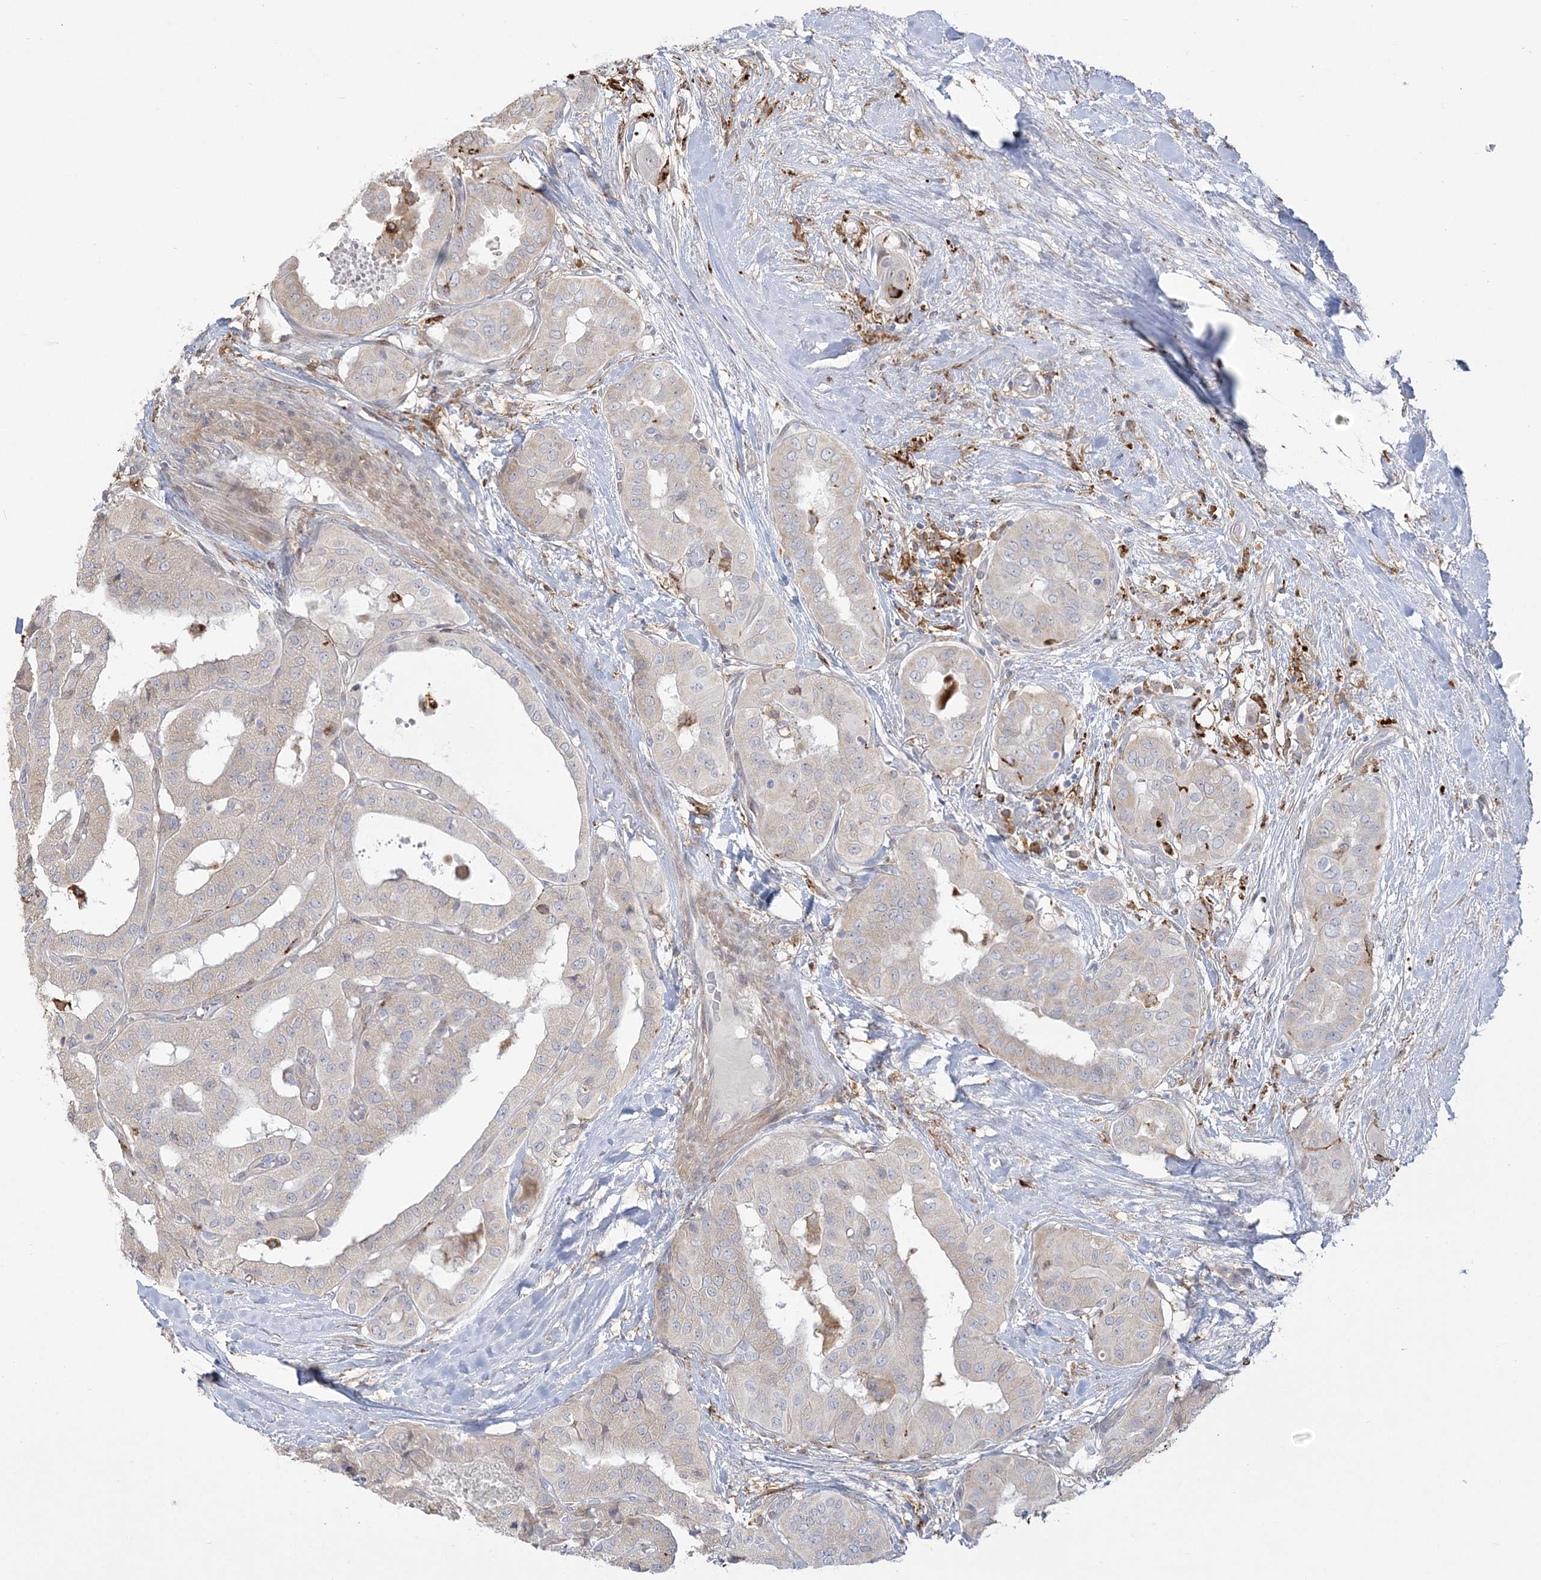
{"staining": {"intensity": "negative", "quantity": "none", "location": "none"}, "tissue": "thyroid cancer", "cell_type": "Tumor cells", "image_type": "cancer", "snomed": [{"axis": "morphology", "description": "Papillary adenocarcinoma, NOS"}, {"axis": "topography", "description": "Thyroid gland"}], "caption": "The micrograph reveals no staining of tumor cells in thyroid cancer (papillary adenocarcinoma).", "gene": "HAAO", "patient": {"sex": "female", "age": 59}}